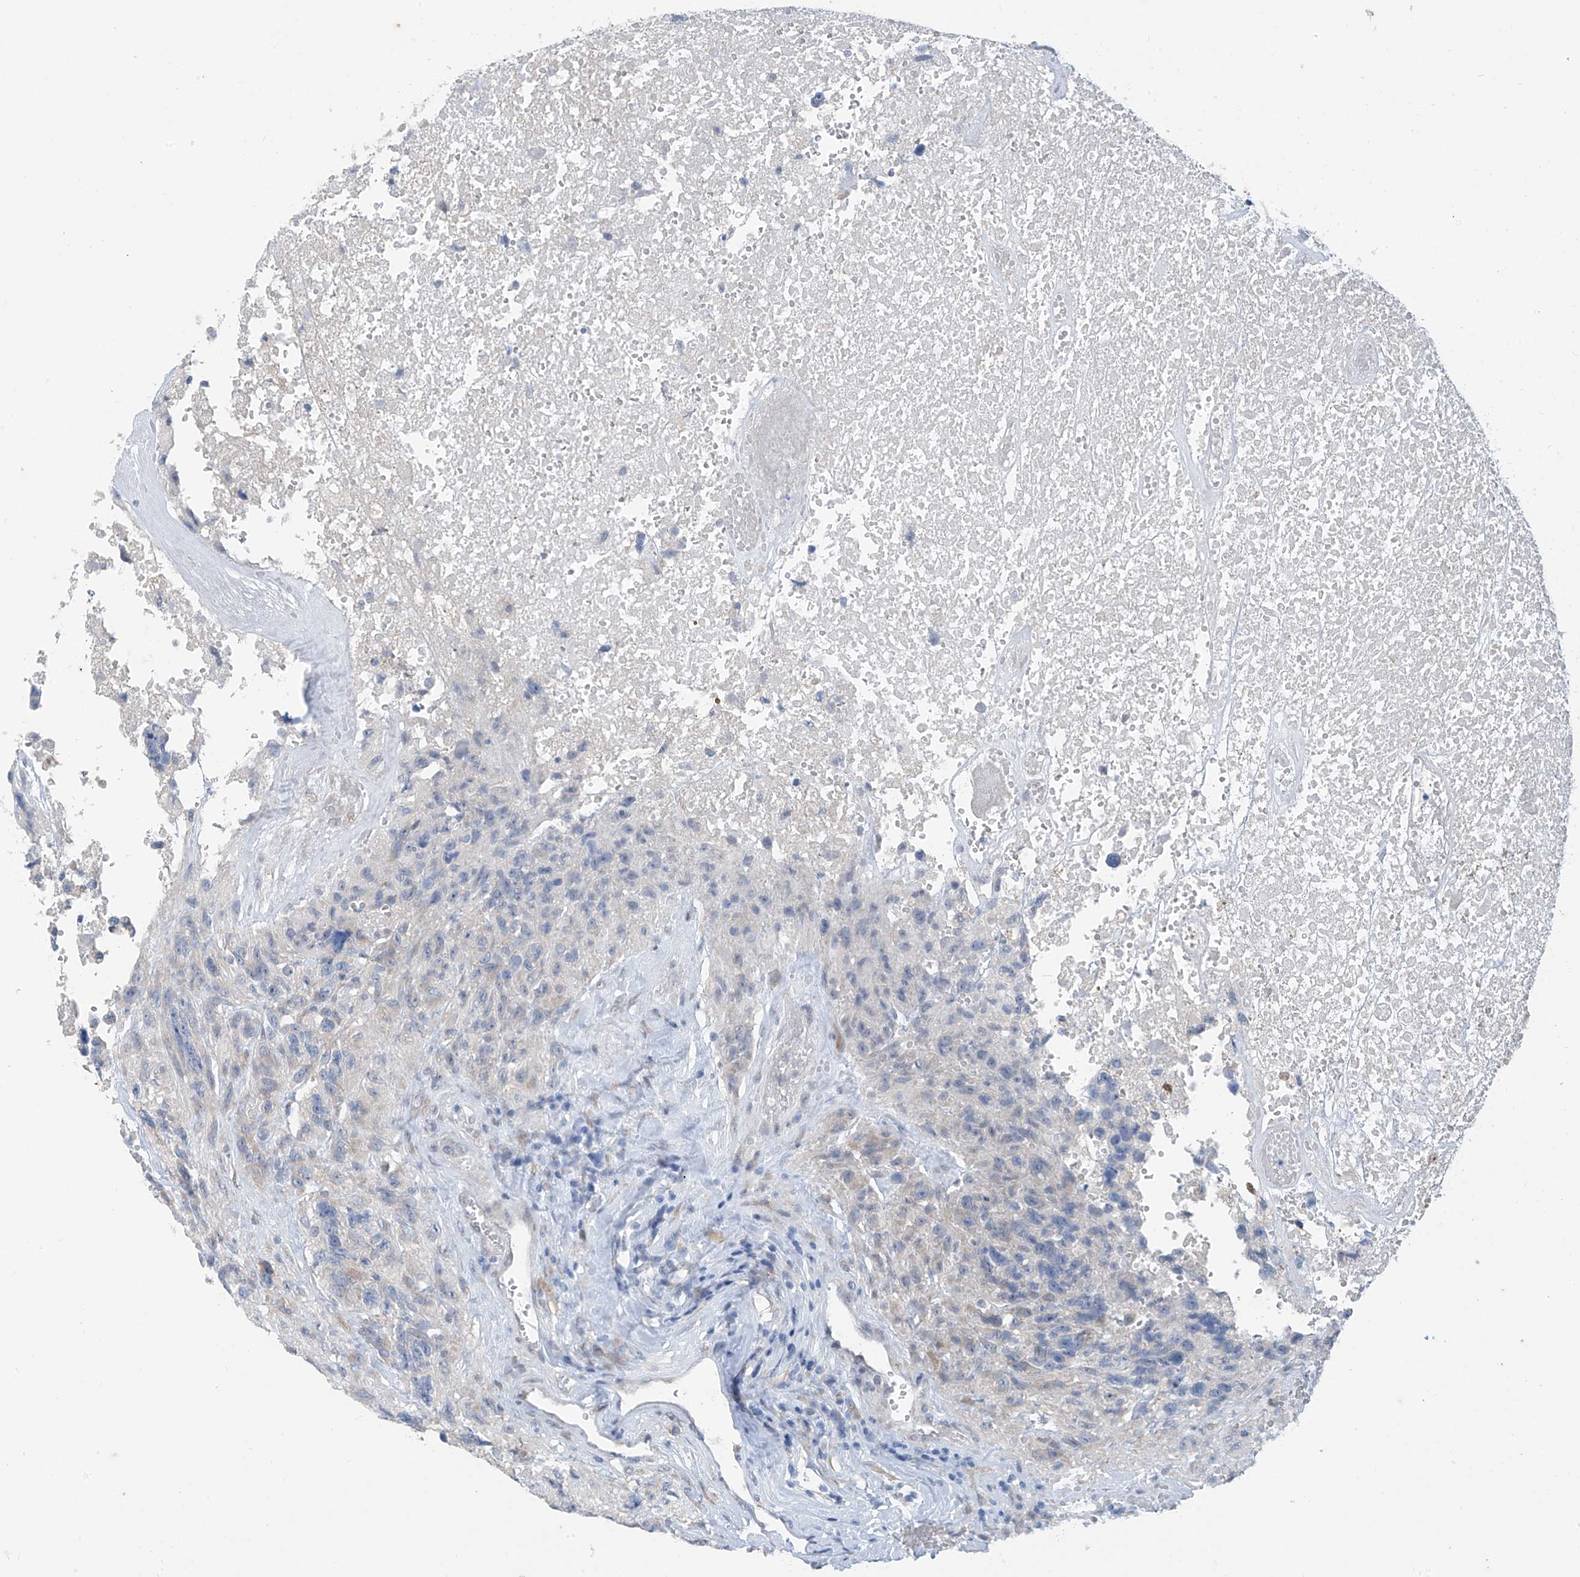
{"staining": {"intensity": "negative", "quantity": "none", "location": "none"}, "tissue": "glioma", "cell_type": "Tumor cells", "image_type": "cancer", "snomed": [{"axis": "morphology", "description": "Glioma, malignant, High grade"}, {"axis": "topography", "description": "Brain"}], "caption": "Immunohistochemical staining of glioma shows no significant staining in tumor cells.", "gene": "CYP4V2", "patient": {"sex": "male", "age": 69}}